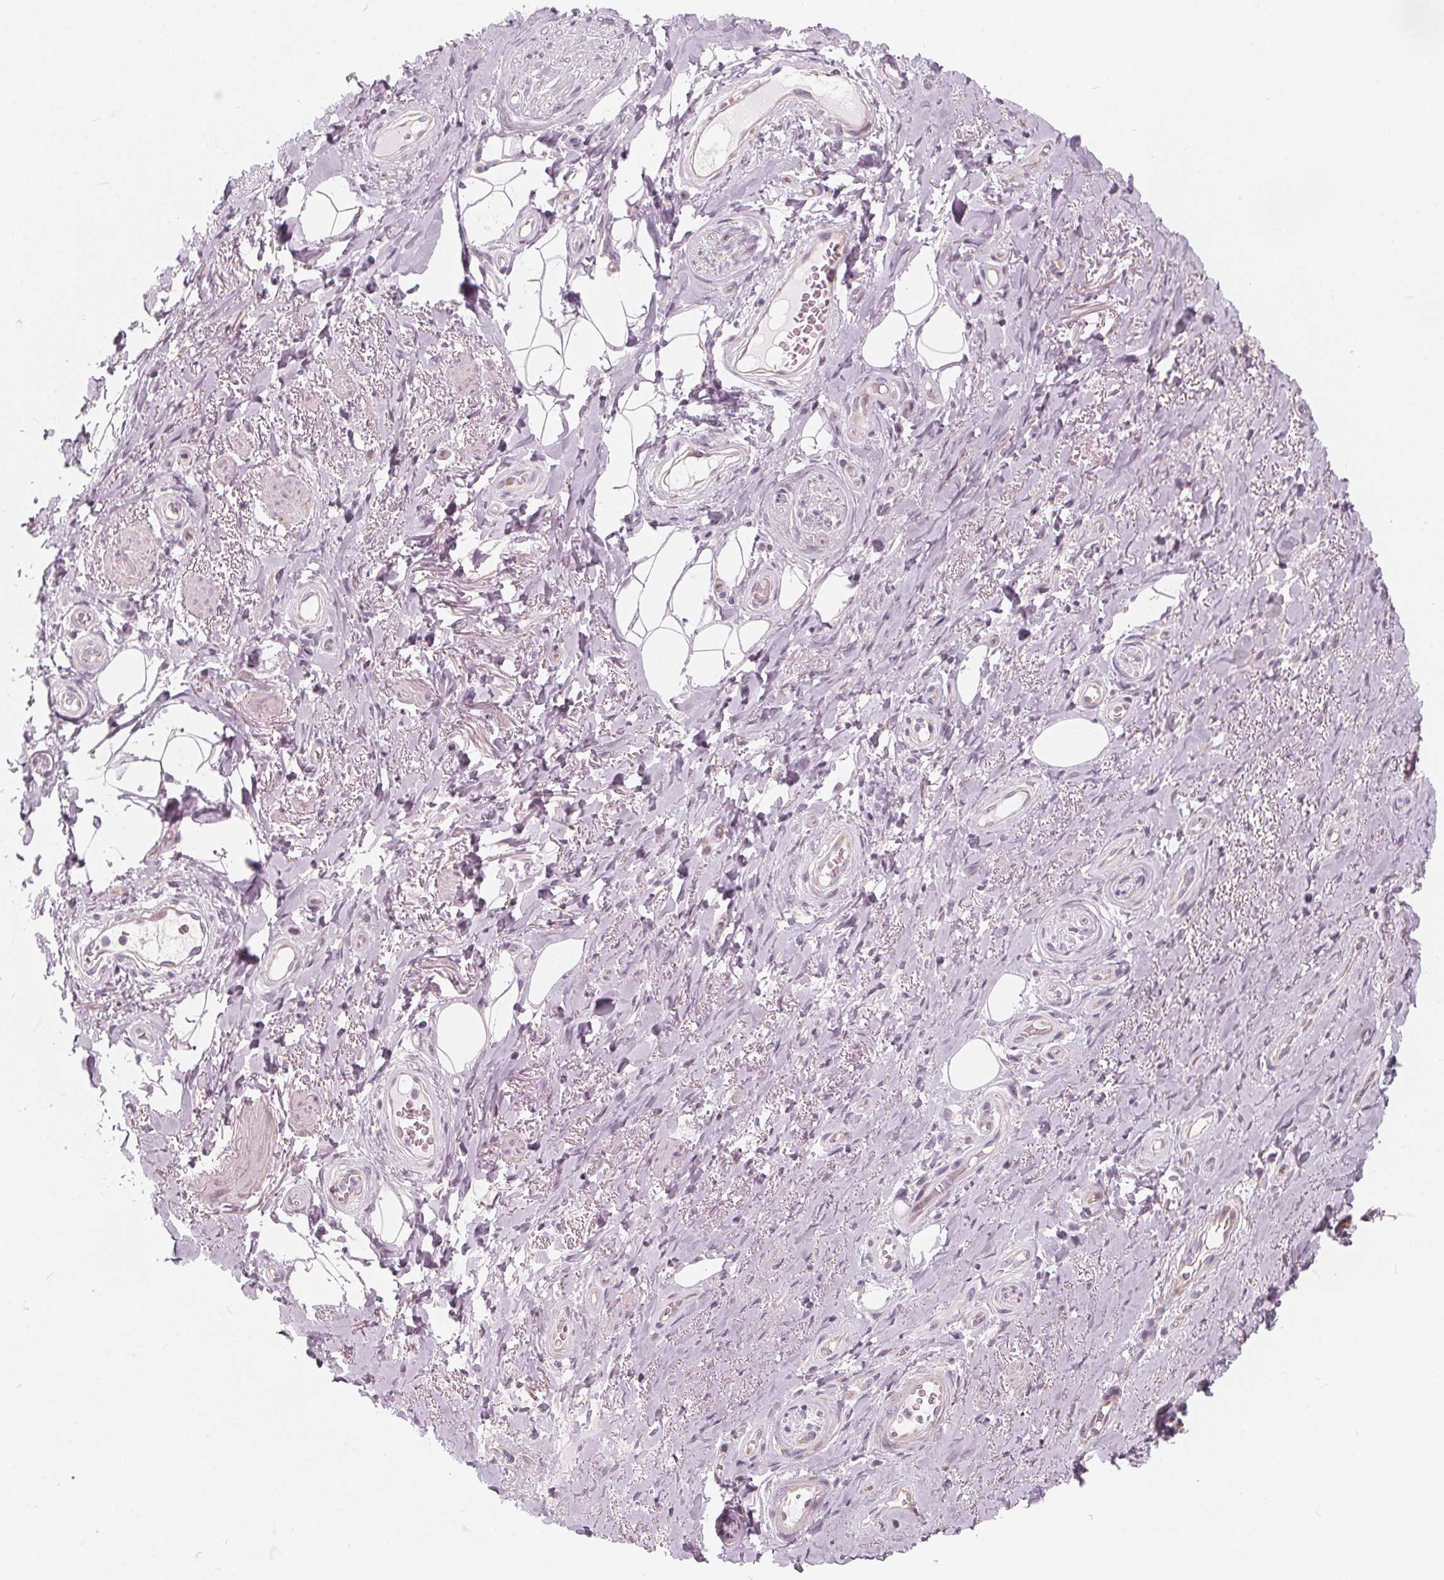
{"staining": {"intensity": "negative", "quantity": "none", "location": "none"}, "tissue": "adipose tissue", "cell_type": "Adipocytes", "image_type": "normal", "snomed": [{"axis": "morphology", "description": "Normal tissue, NOS"}, {"axis": "topography", "description": "Anal"}, {"axis": "topography", "description": "Peripheral nerve tissue"}], "caption": "IHC micrograph of unremarkable adipose tissue: adipose tissue stained with DAB shows no significant protein expression in adipocytes. The staining is performed using DAB (3,3'-diaminobenzidine) brown chromogen with nuclei counter-stained in using hematoxylin.", "gene": "NUP210L", "patient": {"sex": "male", "age": 53}}